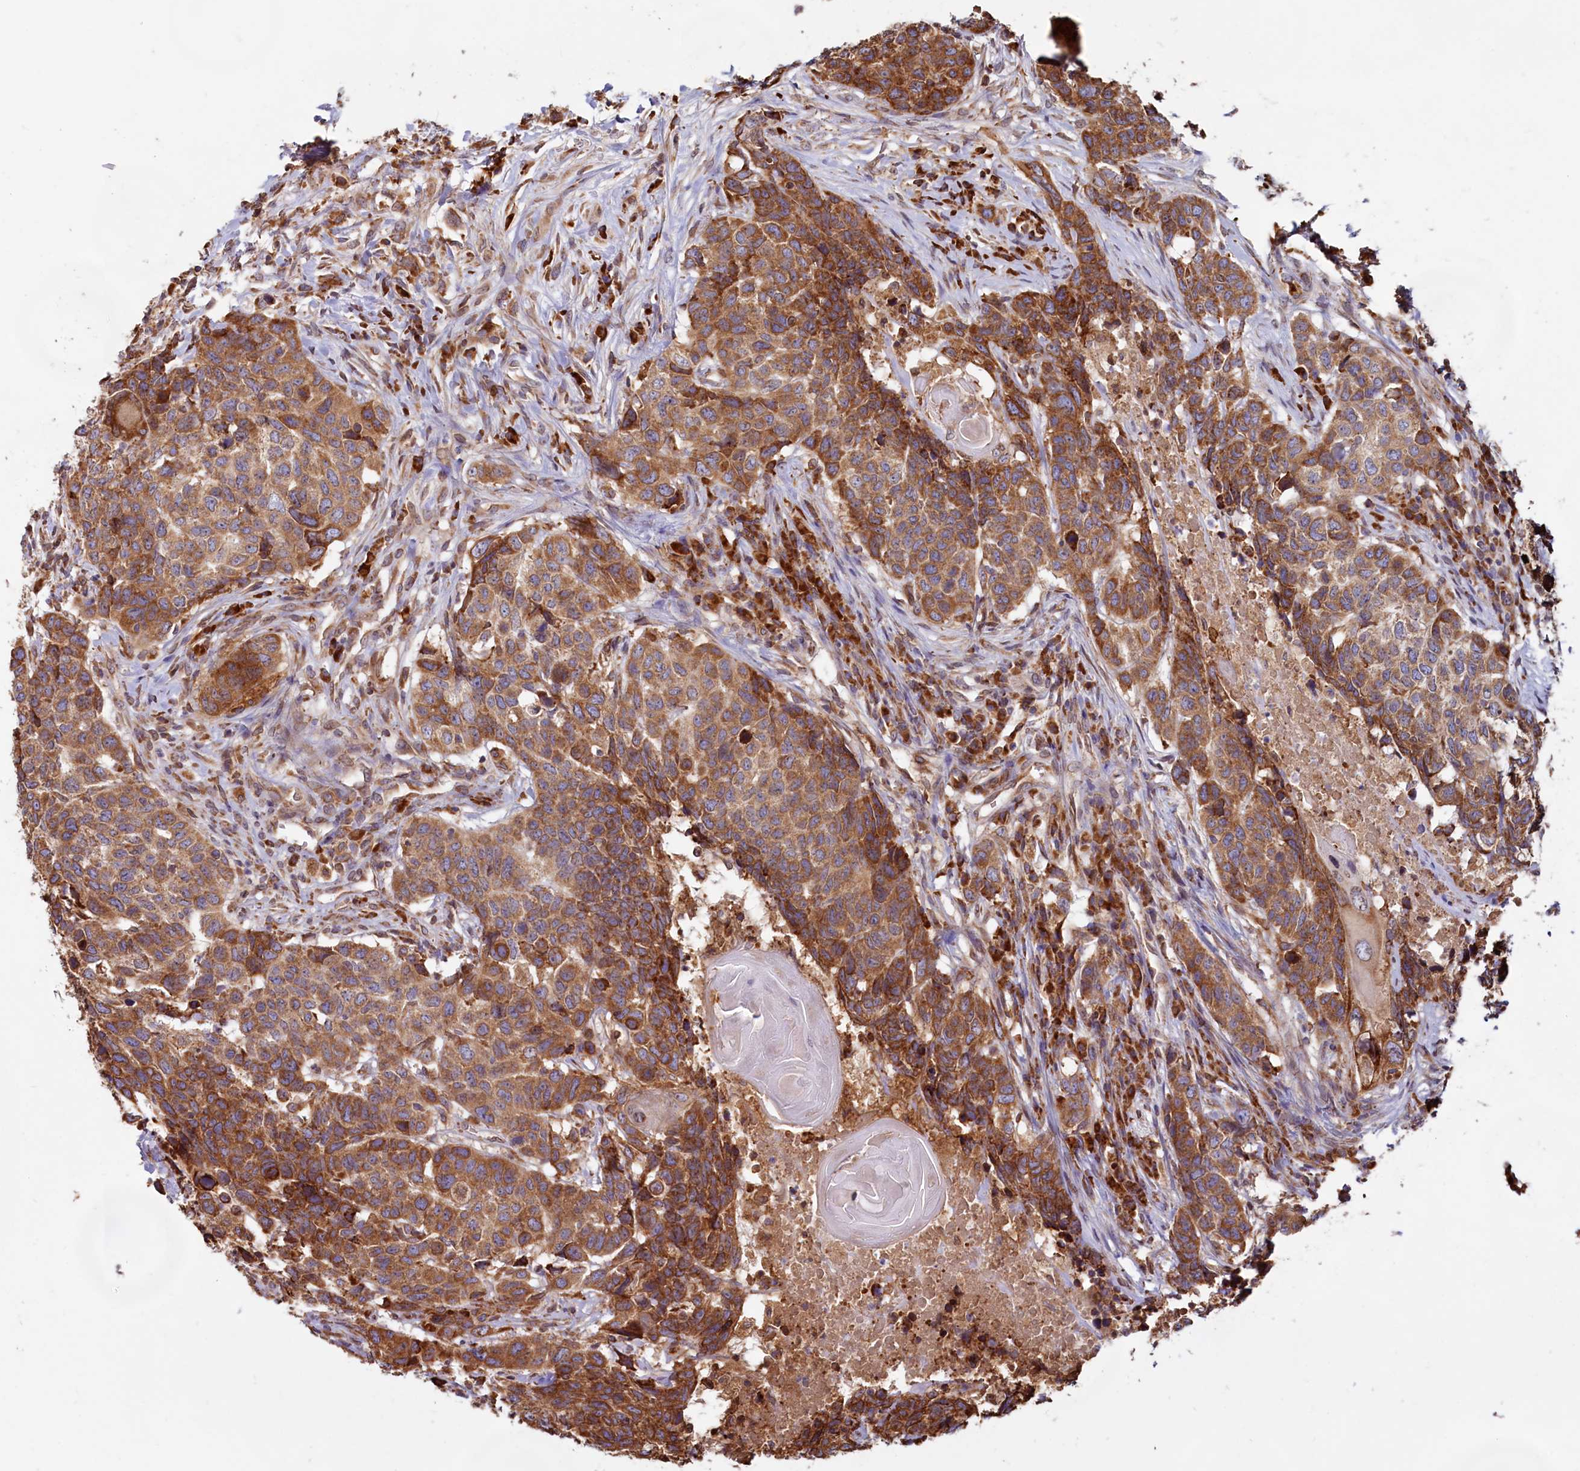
{"staining": {"intensity": "strong", "quantity": ">75%", "location": "cytoplasmic/membranous"}, "tissue": "head and neck cancer", "cell_type": "Tumor cells", "image_type": "cancer", "snomed": [{"axis": "morphology", "description": "Squamous cell carcinoma, NOS"}, {"axis": "topography", "description": "Head-Neck"}], "caption": "Immunohistochemistry photomicrograph of human head and neck cancer stained for a protein (brown), which exhibits high levels of strong cytoplasmic/membranous staining in approximately >75% of tumor cells.", "gene": "TBC1D19", "patient": {"sex": "male", "age": 66}}